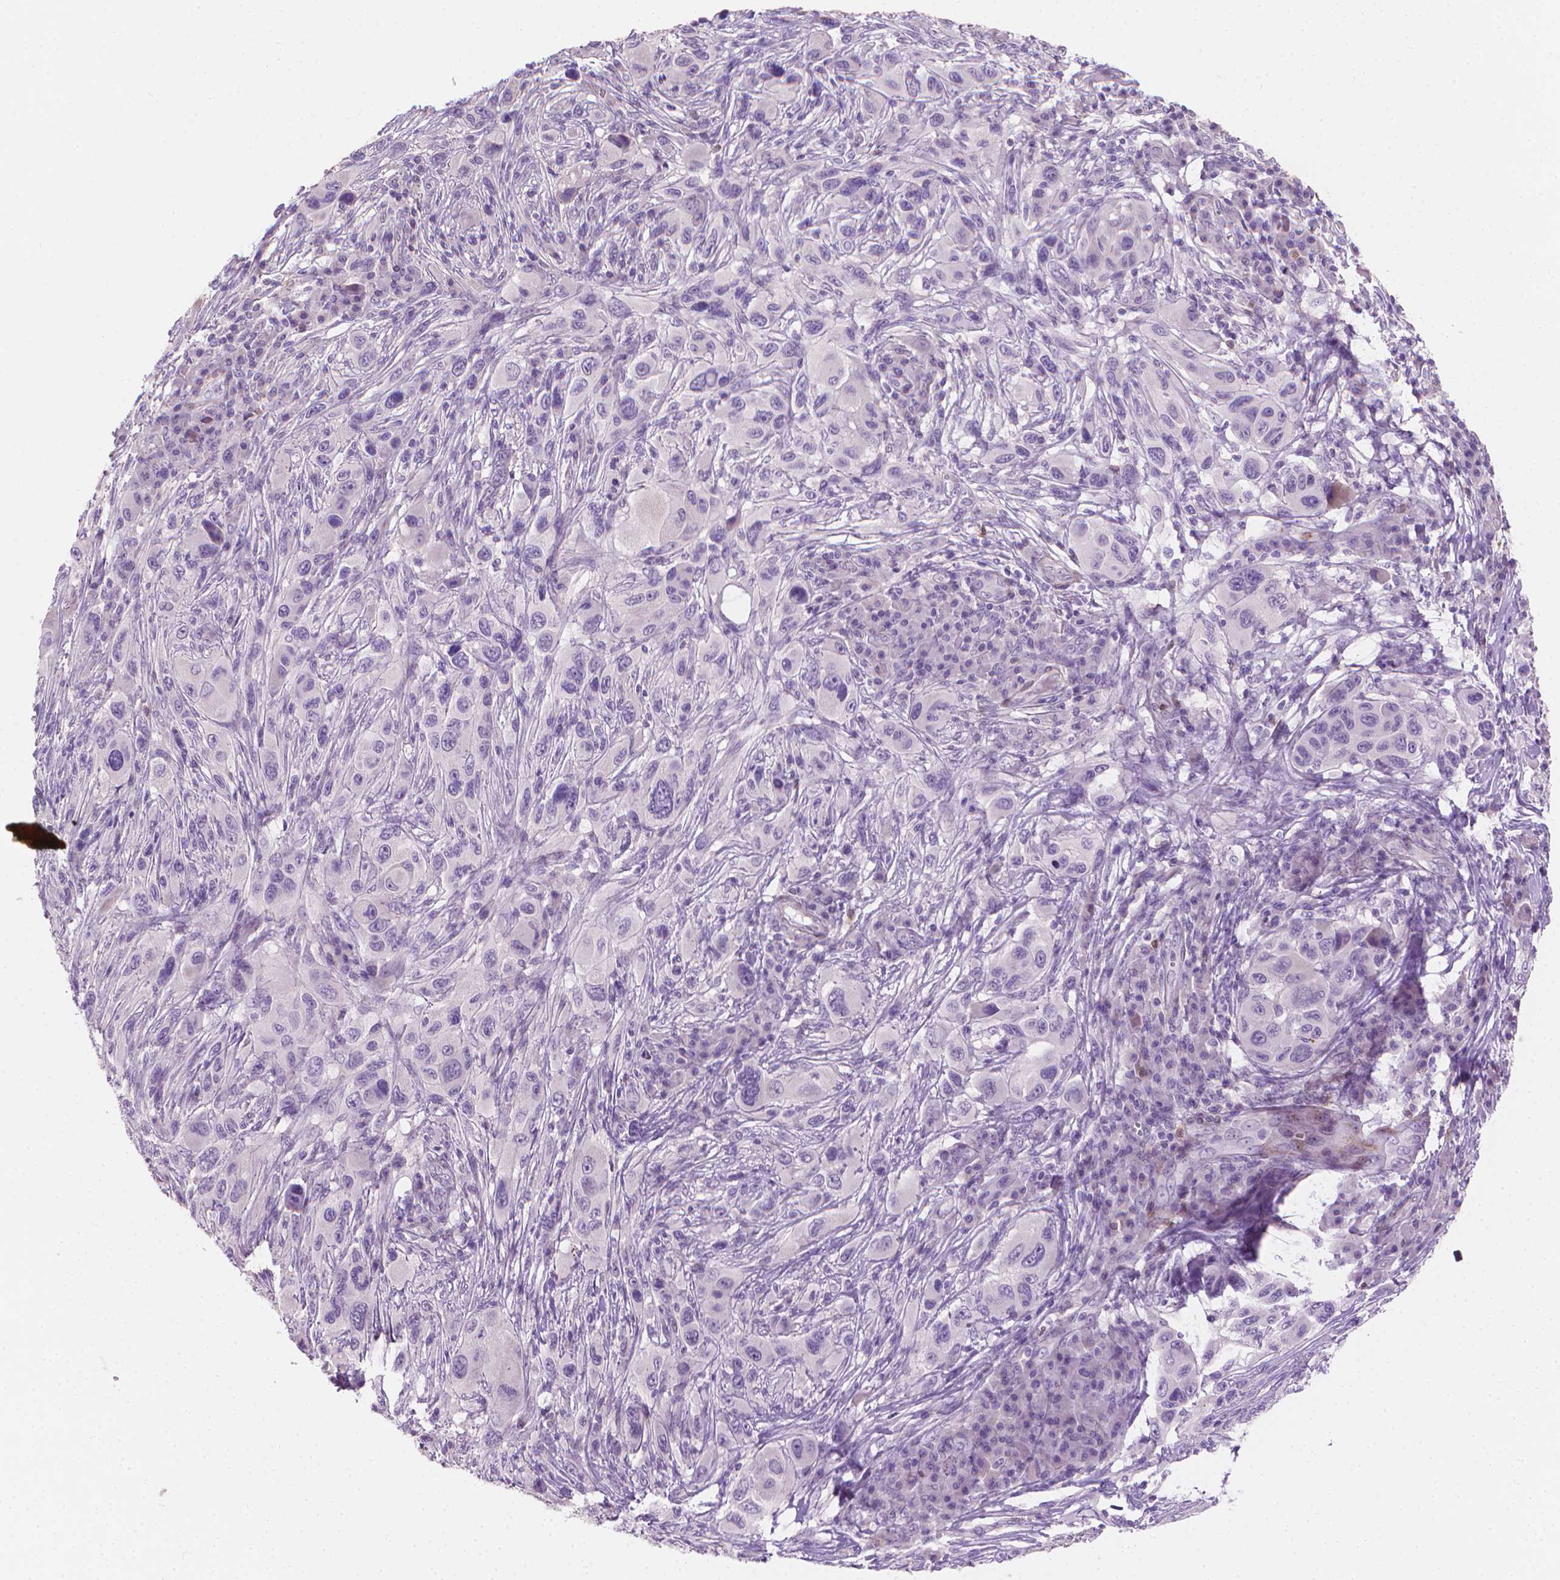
{"staining": {"intensity": "negative", "quantity": "none", "location": "none"}, "tissue": "melanoma", "cell_type": "Tumor cells", "image_type": "cancer", "snomed": [{"axis": "morphology", "description": "Malignant melanoma, NOS"}, {"axis": "topography", "description": "Skin"}], "caption": "A micrograph of human malignant melanoma is negative for staining in tumor cells.", "gene": "GSDMA", "patient": {"sex": "male", "age": 53}}